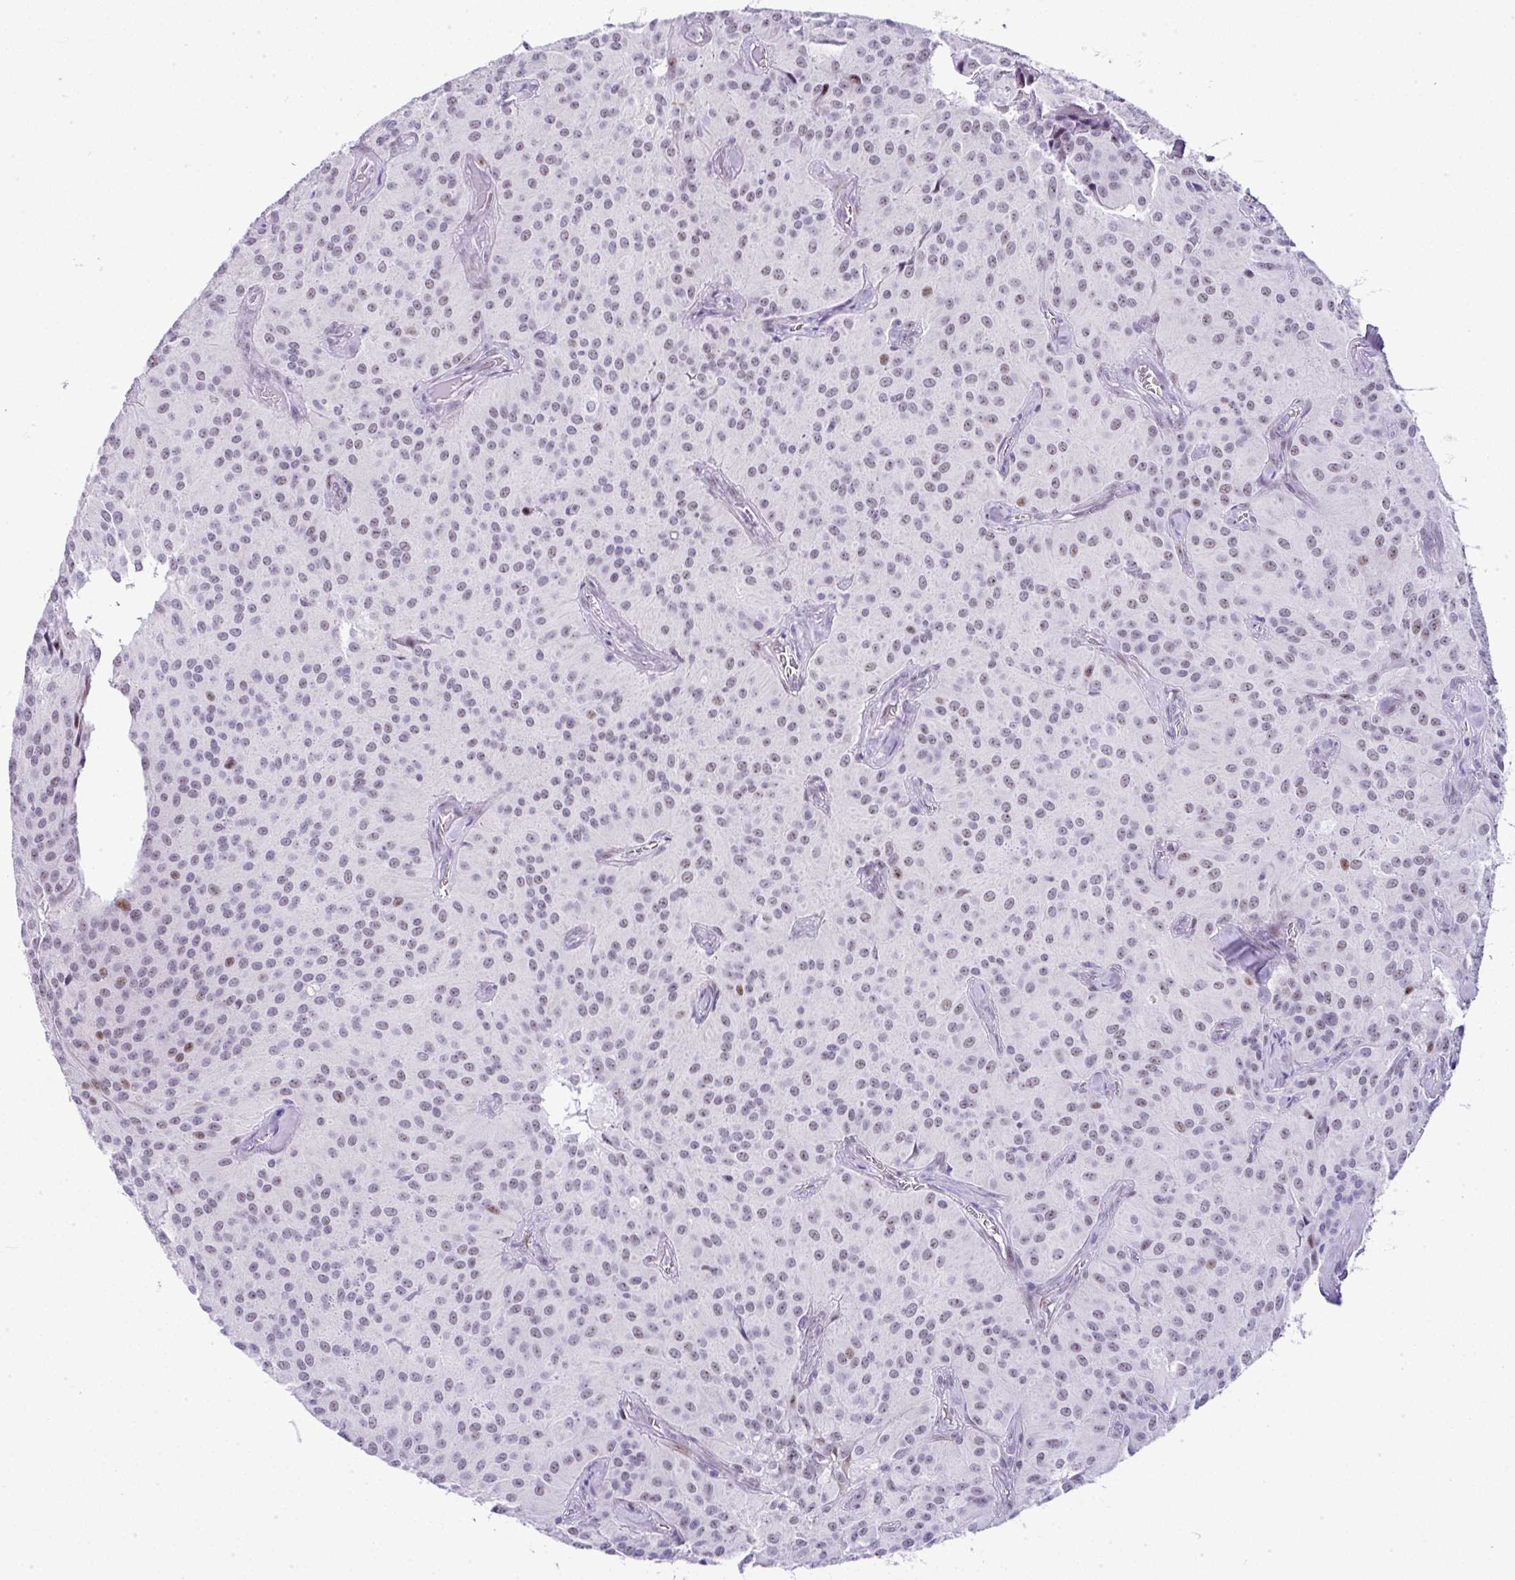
{"staining": {"intensity": "moderate", "quantity": "25%-75%", "location": "nuclear"}, "tissue": "glioma", "cell_type": "Tumor cells", "image_type": "cancer", "snomed": [{"axis": "morphology", "description": "Glioma, malignant, Low grade"}, {"axis": "topography", "description": "Brain"}], "caption": "Immunohistochemical staining of glioma shows medium levels of moderate nuclear positivity in approximately 25%-75% of tumor cells. (DAB (3,3'-diaminobenzidine) = brown stain, brightfield microscopy at high magnification).", "gene": "NR1D2", "patient": {"sex": "male", "age": 42}}